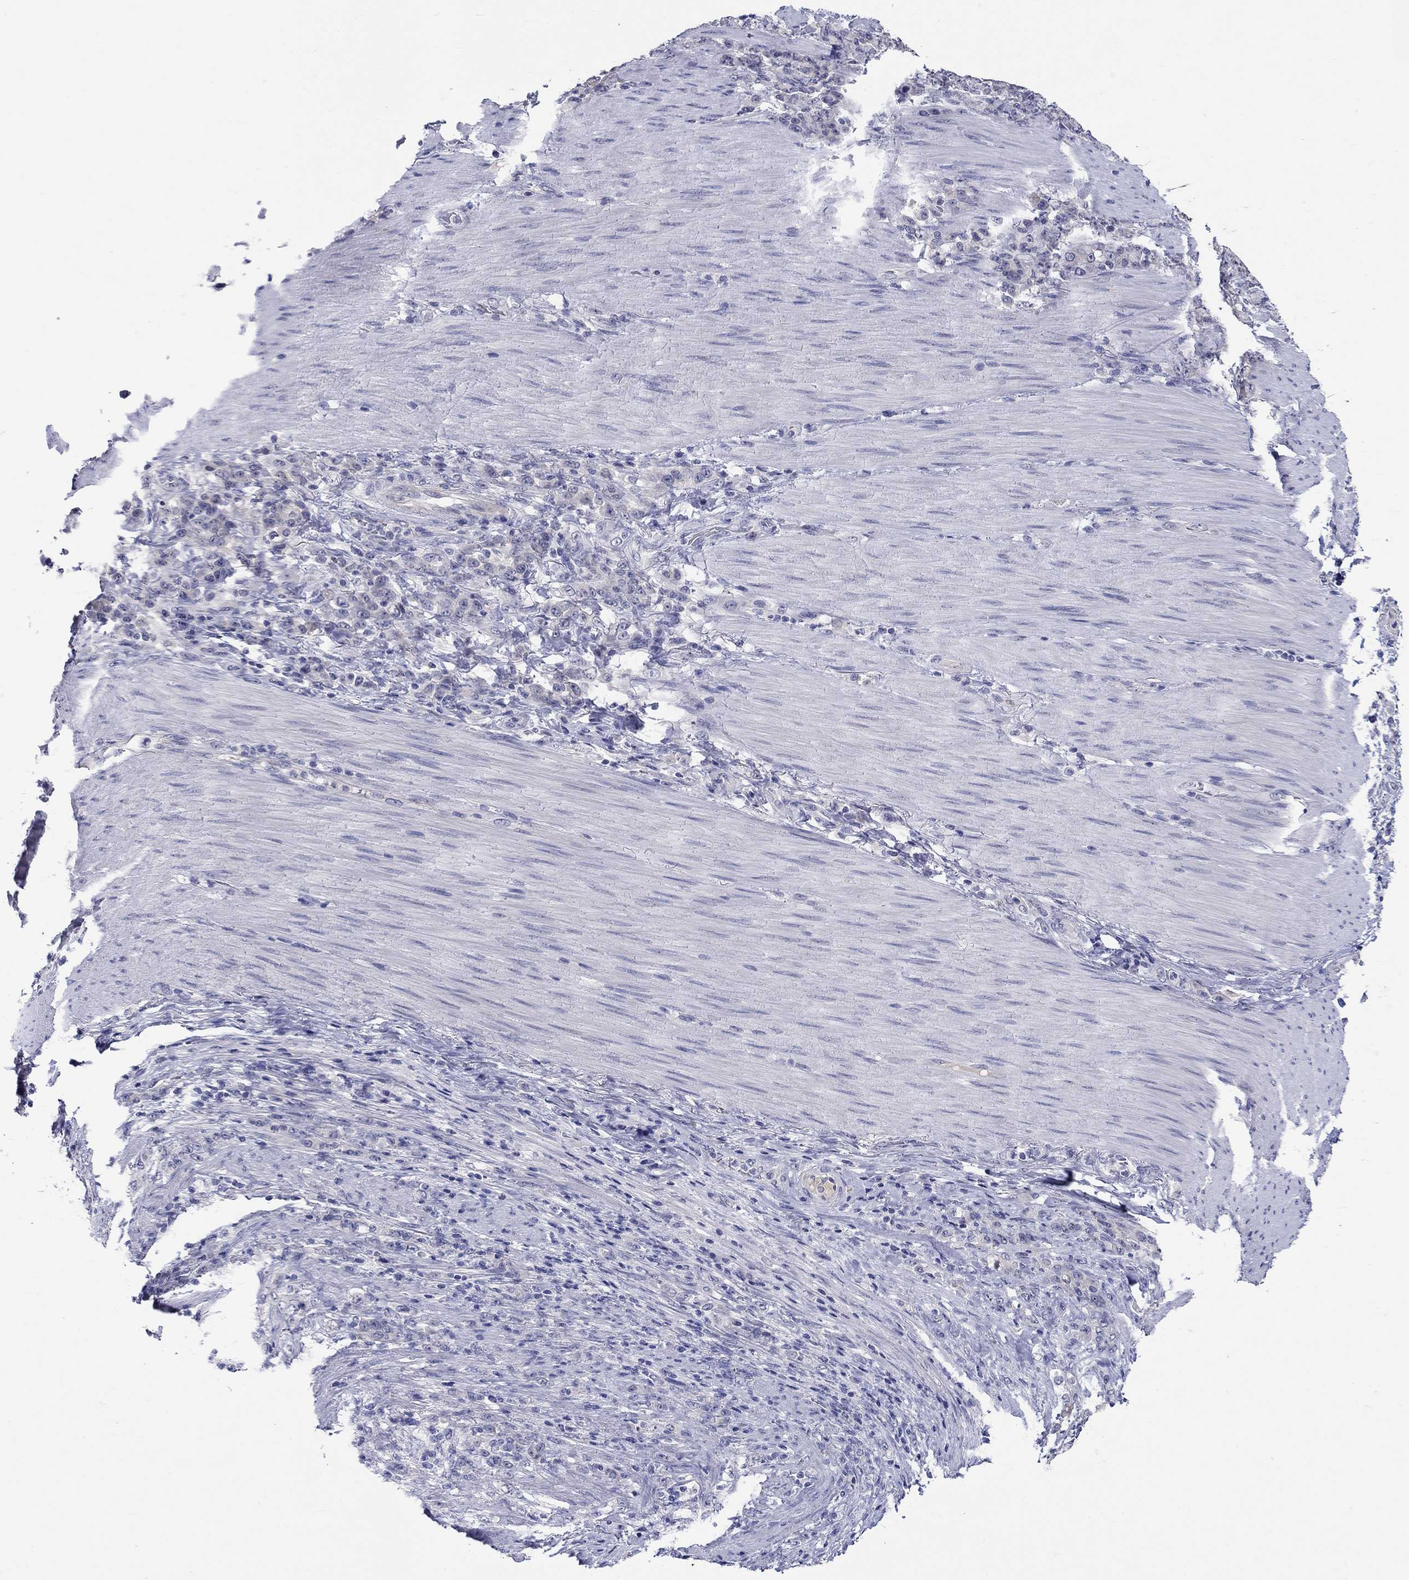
{"staining": {"intensity": "negative", "quantity": "none", "location": "none"}, "tissue": "stomach cancer", "cell_type": "Tumor cells", "image_type": "cancer", "snomed": [{"axis": "morphology", "description": "Normal tissue, NOS"}, {"axis": "morphology", "description": "Adenocarcinoma, NOS"}, {"axis": "topography", "description": "Stomach"}], "caption": "Immunohistochemistry (IHC) micrograph of stomach cancer (adenocarcinoma) stained for a protein (brown), which exhibits no positivity in tumor cells.", "gene": "SLC30A3", "patient": {"sex": "female", "age": 79}}